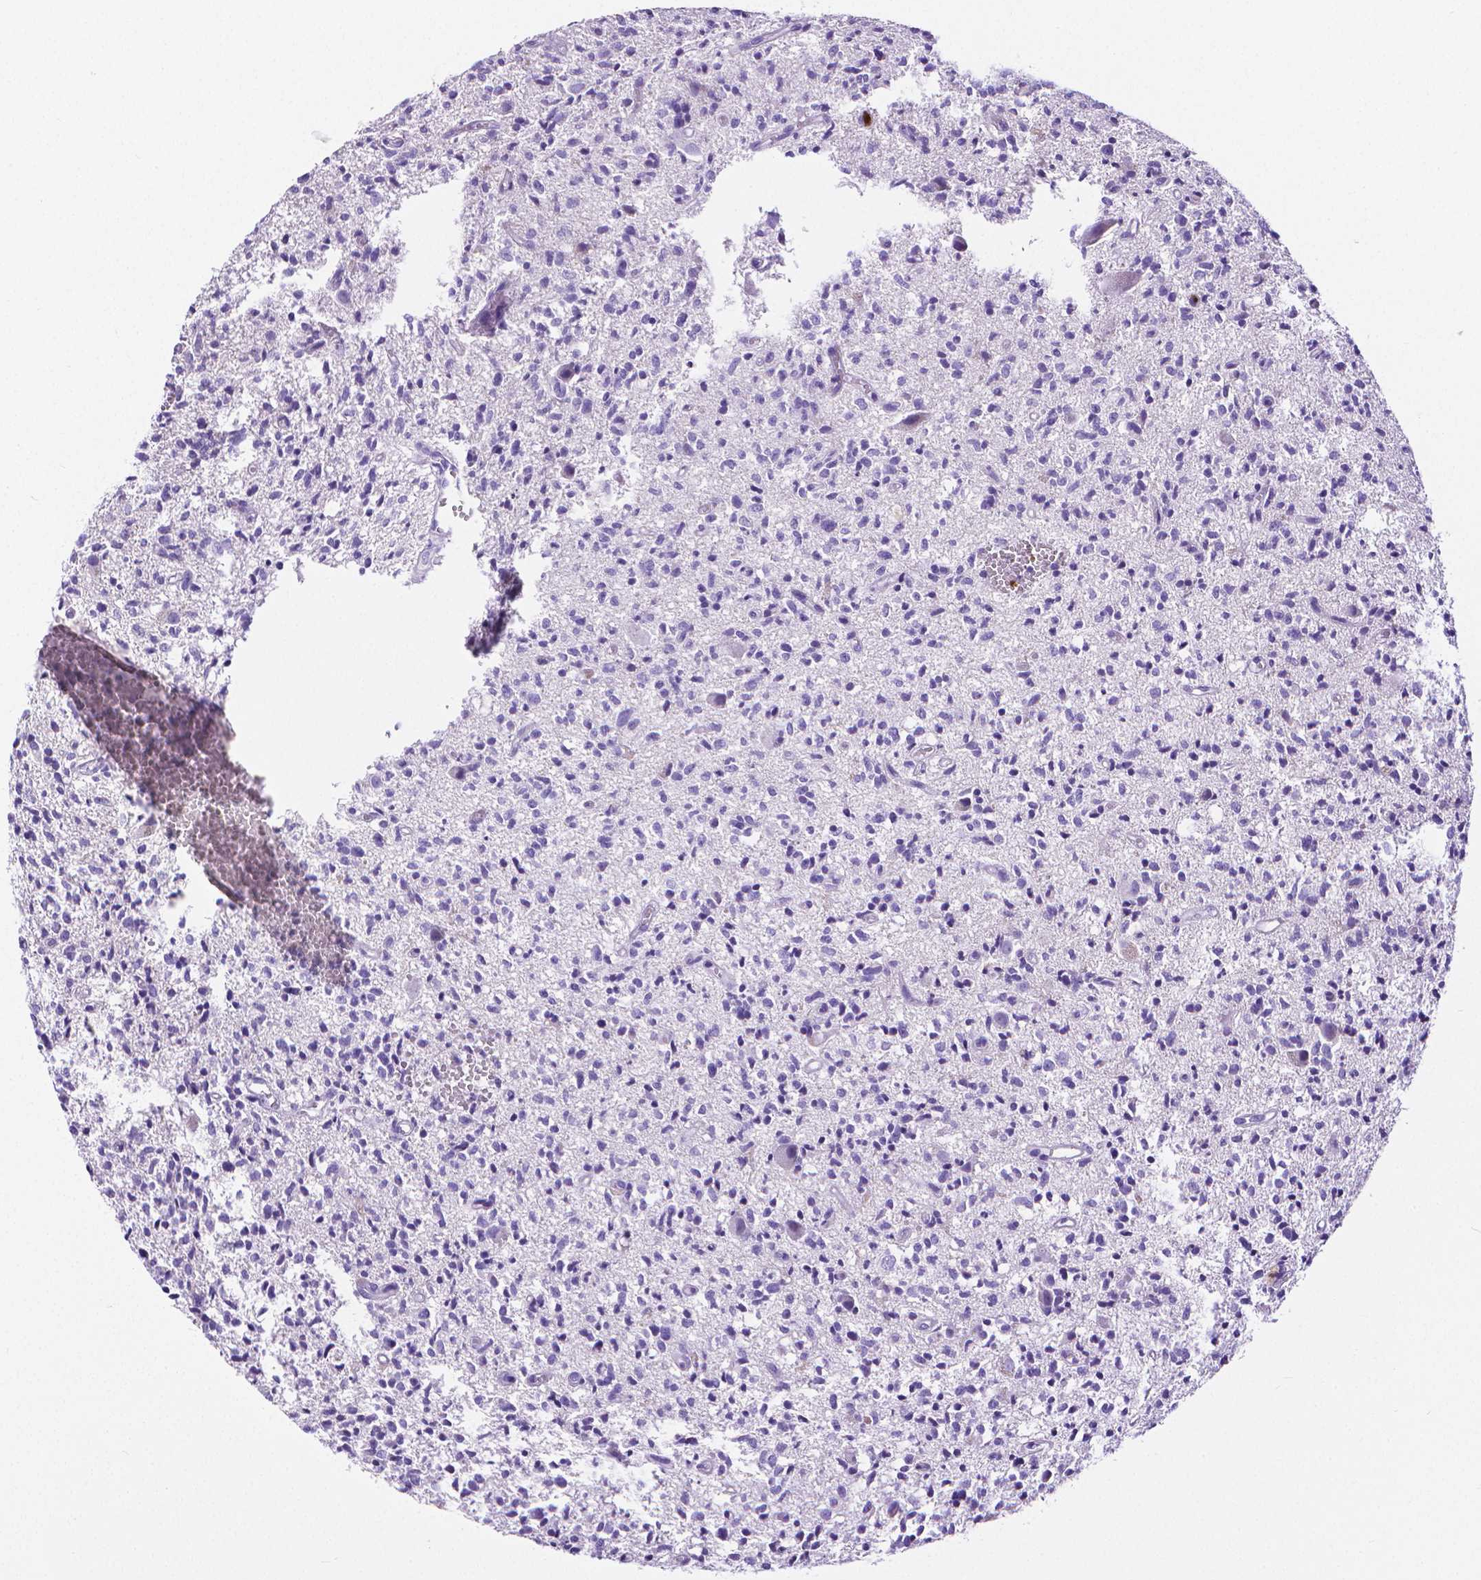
{"staining": {"intensity": "negative", "quantity": "none", "location": "none"}, "tissue": "glioma", "cell_type": "Tumor cells", "image_type": "cancer", "snomed": [{"axis": "morphology", "description": "Glioma, malignant, Low grade"}, {"axis": "topography", "description": "Brain"}], "caption": "Immunohistochemical staining of human low-grade glioma (malignant) displays no significant staining in tumor cells. Nuclei are stained in blue.", "gene": "MMP9", "patient": {"sex": "male", "age": 64}}